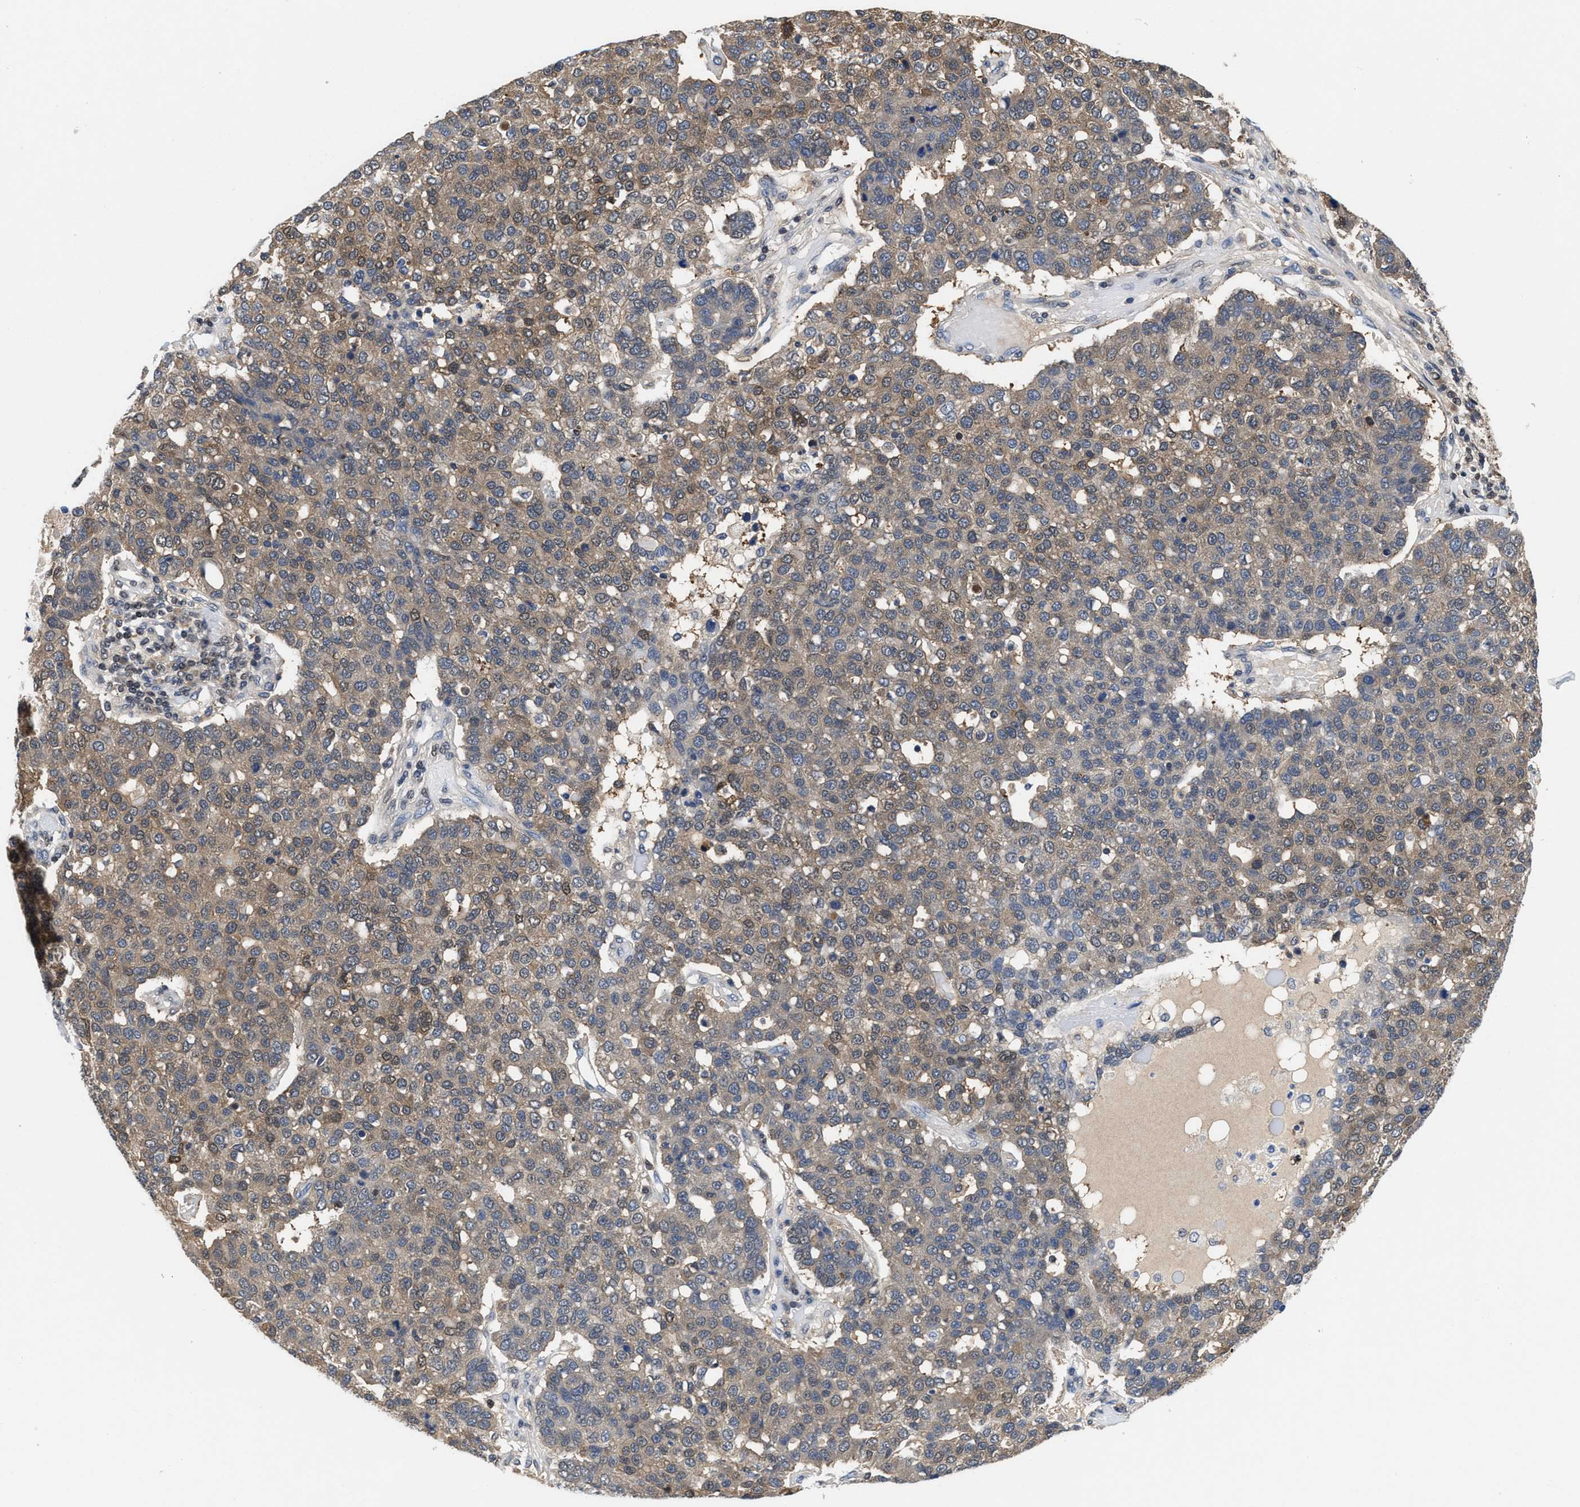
{"staining": {"intensity": "weak", "quantity": ">75%", "location": "cytoplasmic/membranous"}, "tissue": "pancreatic cancer", "cell_type": "Tumor cells", "image_type": "cancer", "snomed": [{"axis": "morphology", "description": "Adenocarcinoma, NOS"}, {"axis": "topography", "description": "Pancreas"}], "caption": "The photomicrograph shows immunohistochemical staining of pancreatic cancer (adenocarcinoma). There is weak cytoplasmic/membranous expression is appreciated in about >75% of tumor cells.", "gene": "KIF12", "patient": {"sex": "female", "age": 61}}